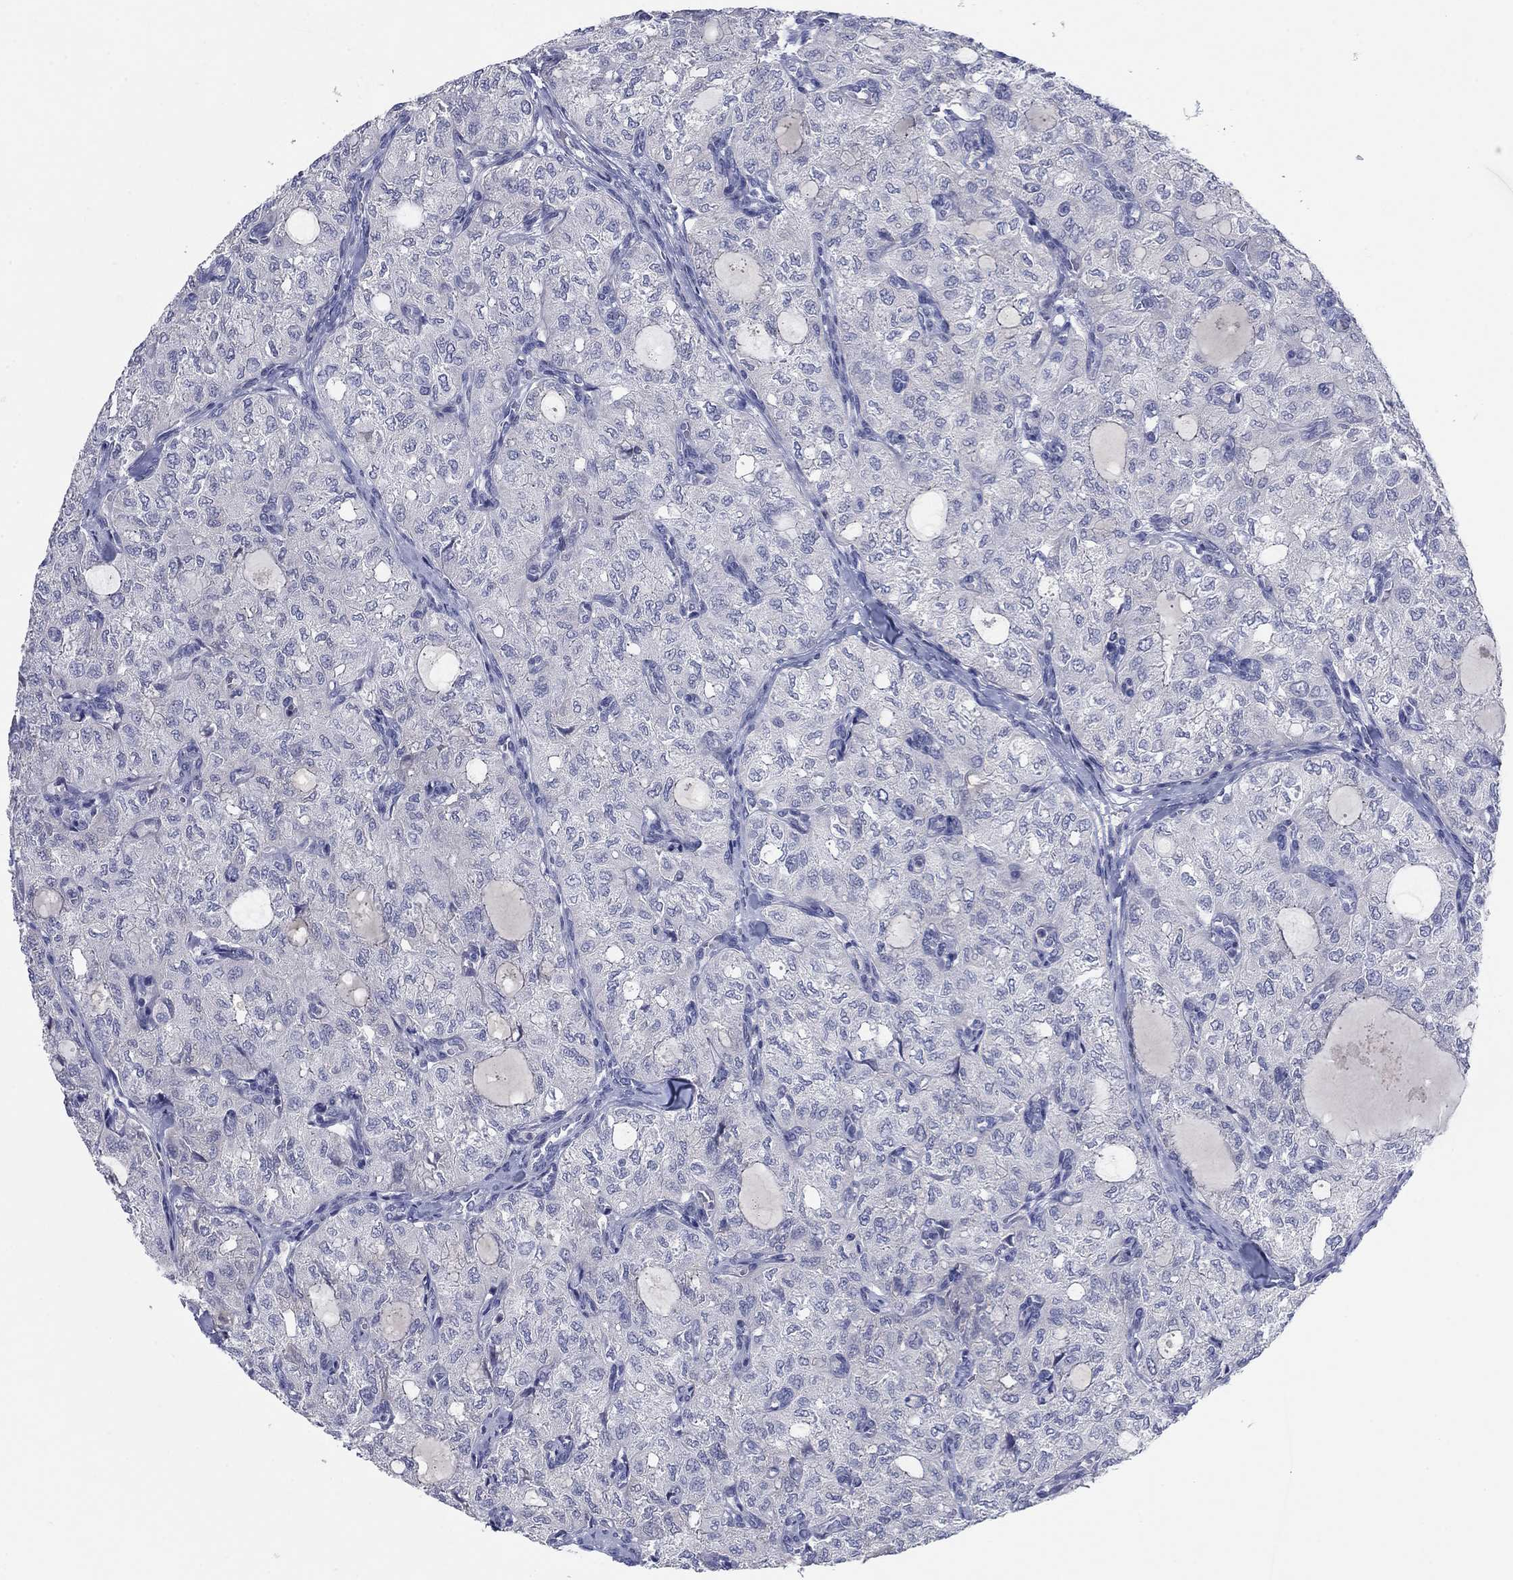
{"staining": {"intensity": "negative", "quantity": "none", "location": "none"}, "tissue": "thyroid cancer", "cell_type": "Tumor cells", "image_type": "cancer", "snomed": [{"axis": "morphology", "description": "Follicular adenoma carcinoma, NOS"}, {"axis": "topography", "description": "Thyroid gland"}], "caption": "High power microscopy photomicrograph of an immunohistochemistry (IHC) micrograph of follicular adenoma carcinoma (thyroid), revealing no significant positivity in tumor cells.", "gene": "TMEM249", "patient": {"sex": "male", "age": 75}}